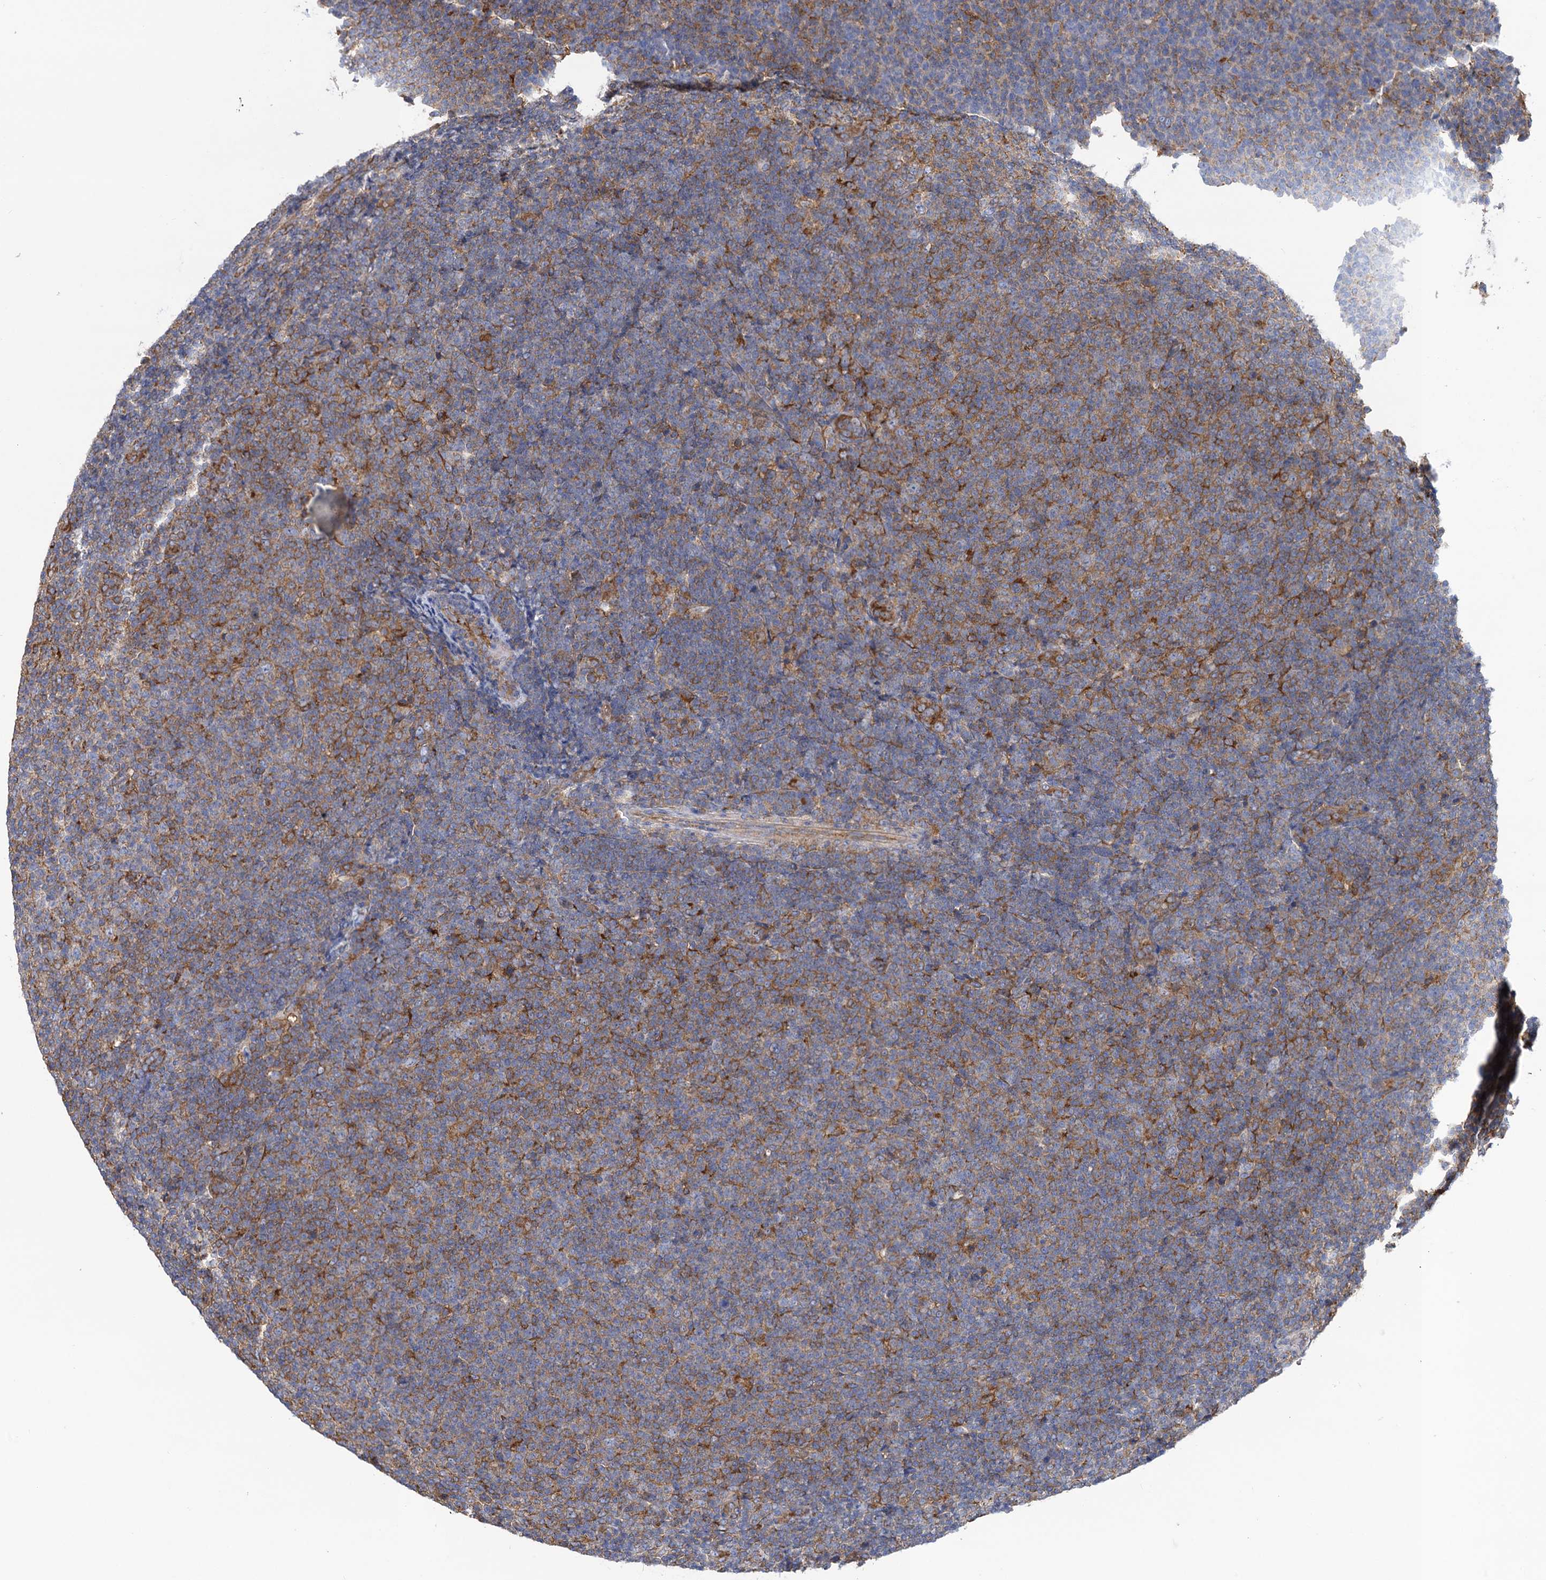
{"staining": {"intensity": "moderate", "quantity": "25%-75%", "location": "cytoplasmic/membranous"}, "tissue": "lymphoma", "cell_type": "Tumor cells", "image_type": "cancer", "snomed": [{"axis": "morphology", "description": "Malignant lymphoma, non-Hodgkin's type, Low grade"}, {"axis": "topography", "description": "Lymph node"}], "caption": "An immunohistochemistry (IHC) image of tumor tissue is shown. Protein staining in brown highlights moderate cytoplasmic/membranous positivity in malignant lymphoma, non-Hodgkin's type (low-grade) within tumor cells. Immunohistochemistry stains the protein of interest in brown and the nuclei are stained blue.", "gene": "DYDC1", "patient": {"sex": "male", "age": 66}}